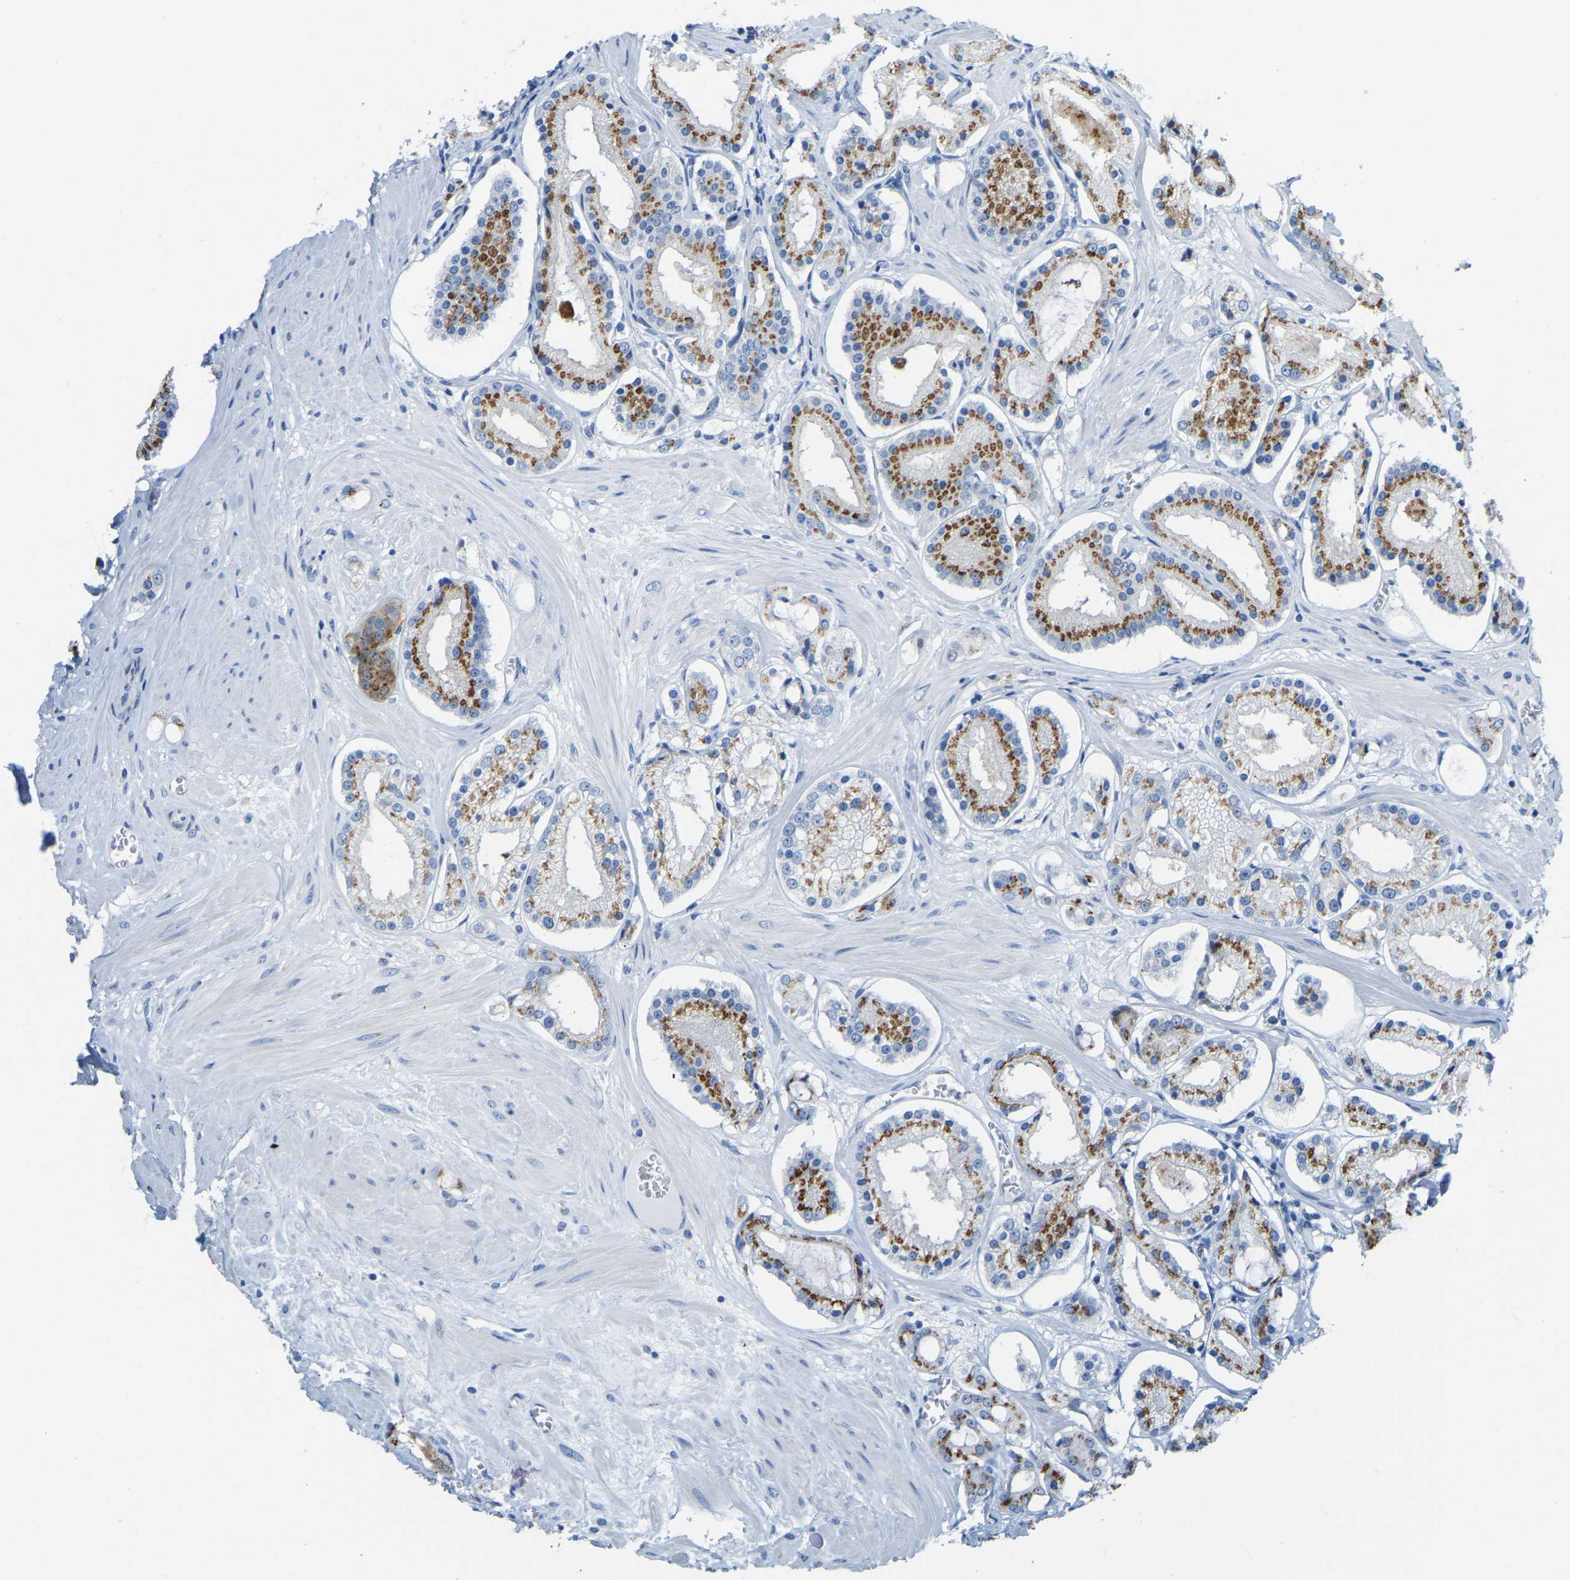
{"staining": {"intensity": "moderate", "quantity": ">75%", "location": "cytoplasmic/membranous"}, "tissue": "prostate cancer", "cell_type": "Tumor cells", "image_type": "cancer", "snomed": [{"axis": "morphology", "description": "Adenocarcinoma, High grade"}, {"axis": "topography", "description": "Prostate"}], "caption": "DAB immunohistochemical staining of human prostate cancer (high-grade adenocarcinoma) displays moderate cytoplasmic/membranous protein positivity in approximately >75% of tumor cells. The staining is performed using DAB brown chromogen to label protein expression. The nuclei are counter-stained blue using hematoxylin.", "gene": "FAM174A", "patient": {"sex": "male", "age": 66}}